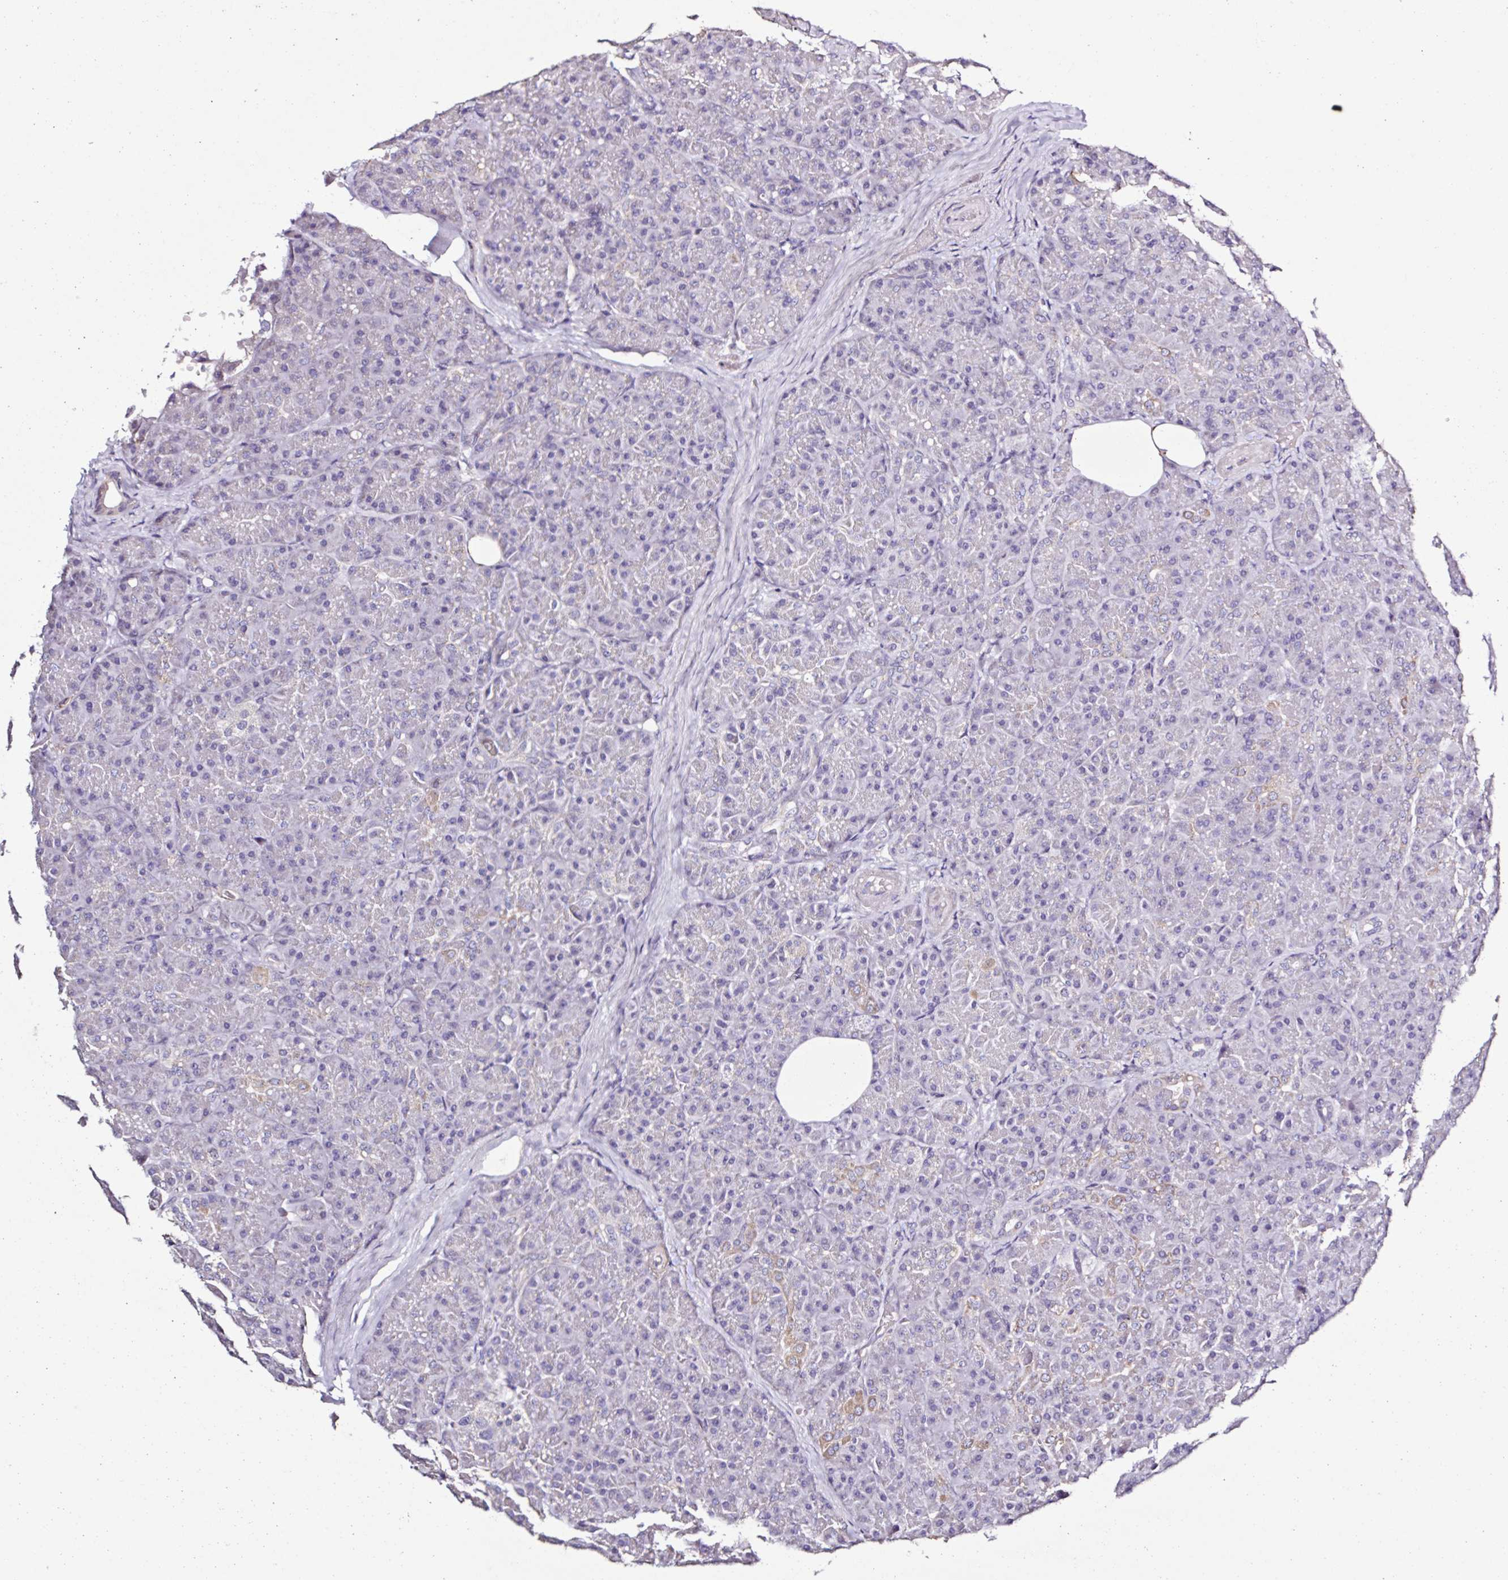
{"staining": {"intensity": "negative", "quantity": "none", "location": "none"}, "tissue": "pancreas", "cell_type": "Exocrine glandular cells", "image_type": "normal", "snomed": [{"axis": "morphology", "description": "Normal tissue, NOS"}, {"axis": "topography", "description": "Pancreas"}], "caption": "Protein analysis of unremarkable pancreas shows no significant positivity in exocrine glandular cells.", "gene": "PLA2G4E", "patient": {"sex": "male", "age": 57}}